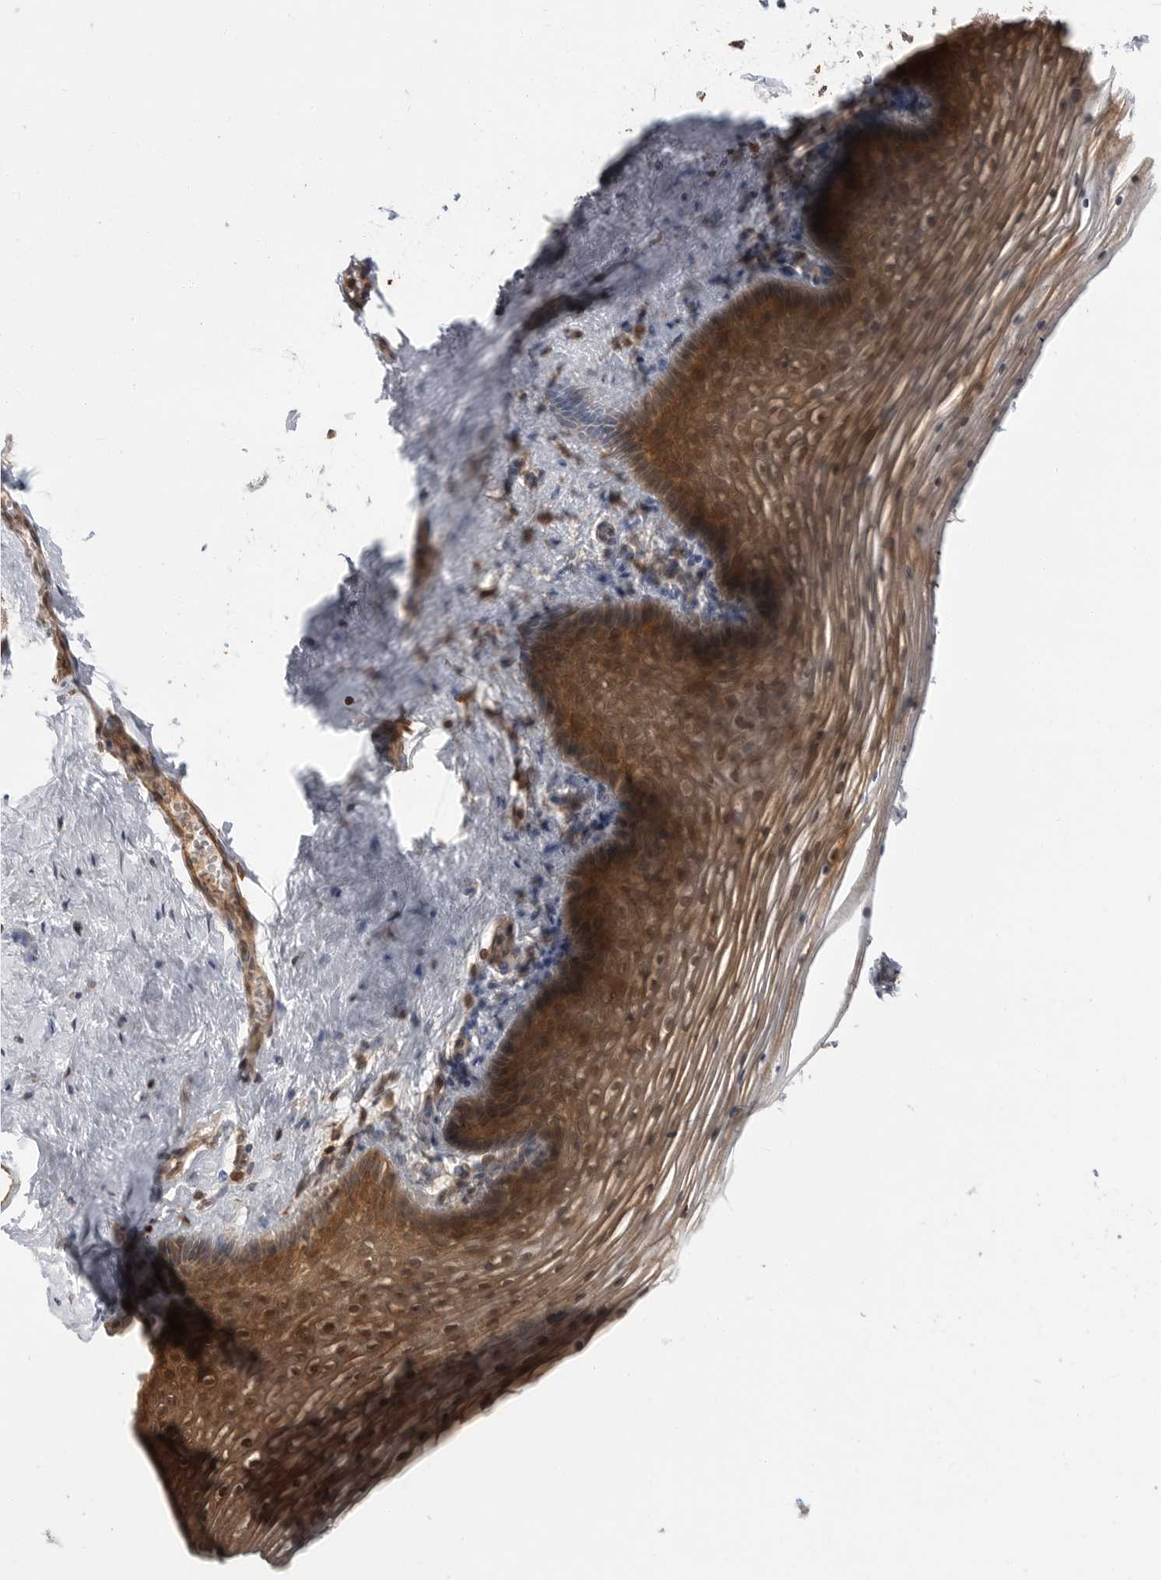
{"staining": {"intensity": "moderate", "quantity": ">75%", "location": "cytoplasmic/membranous,nuclear"}, "tissue": "vagina", "cell_type": "Squamous epithelial cells", "image_type": "normal", "snomed": [{"axis": "morphology", "description": "Normal tissue, NOS"}, {"axis": "topography", "description": "Vagina"}], "caption": "A medium amount of moderate cytoplasmic/membranous,nuclear staining is seen in approximately >75% of squamous epithelial cells in benign vagina.", "gene": "ERN1", "patient": {"sex": "female", "age": 32}}